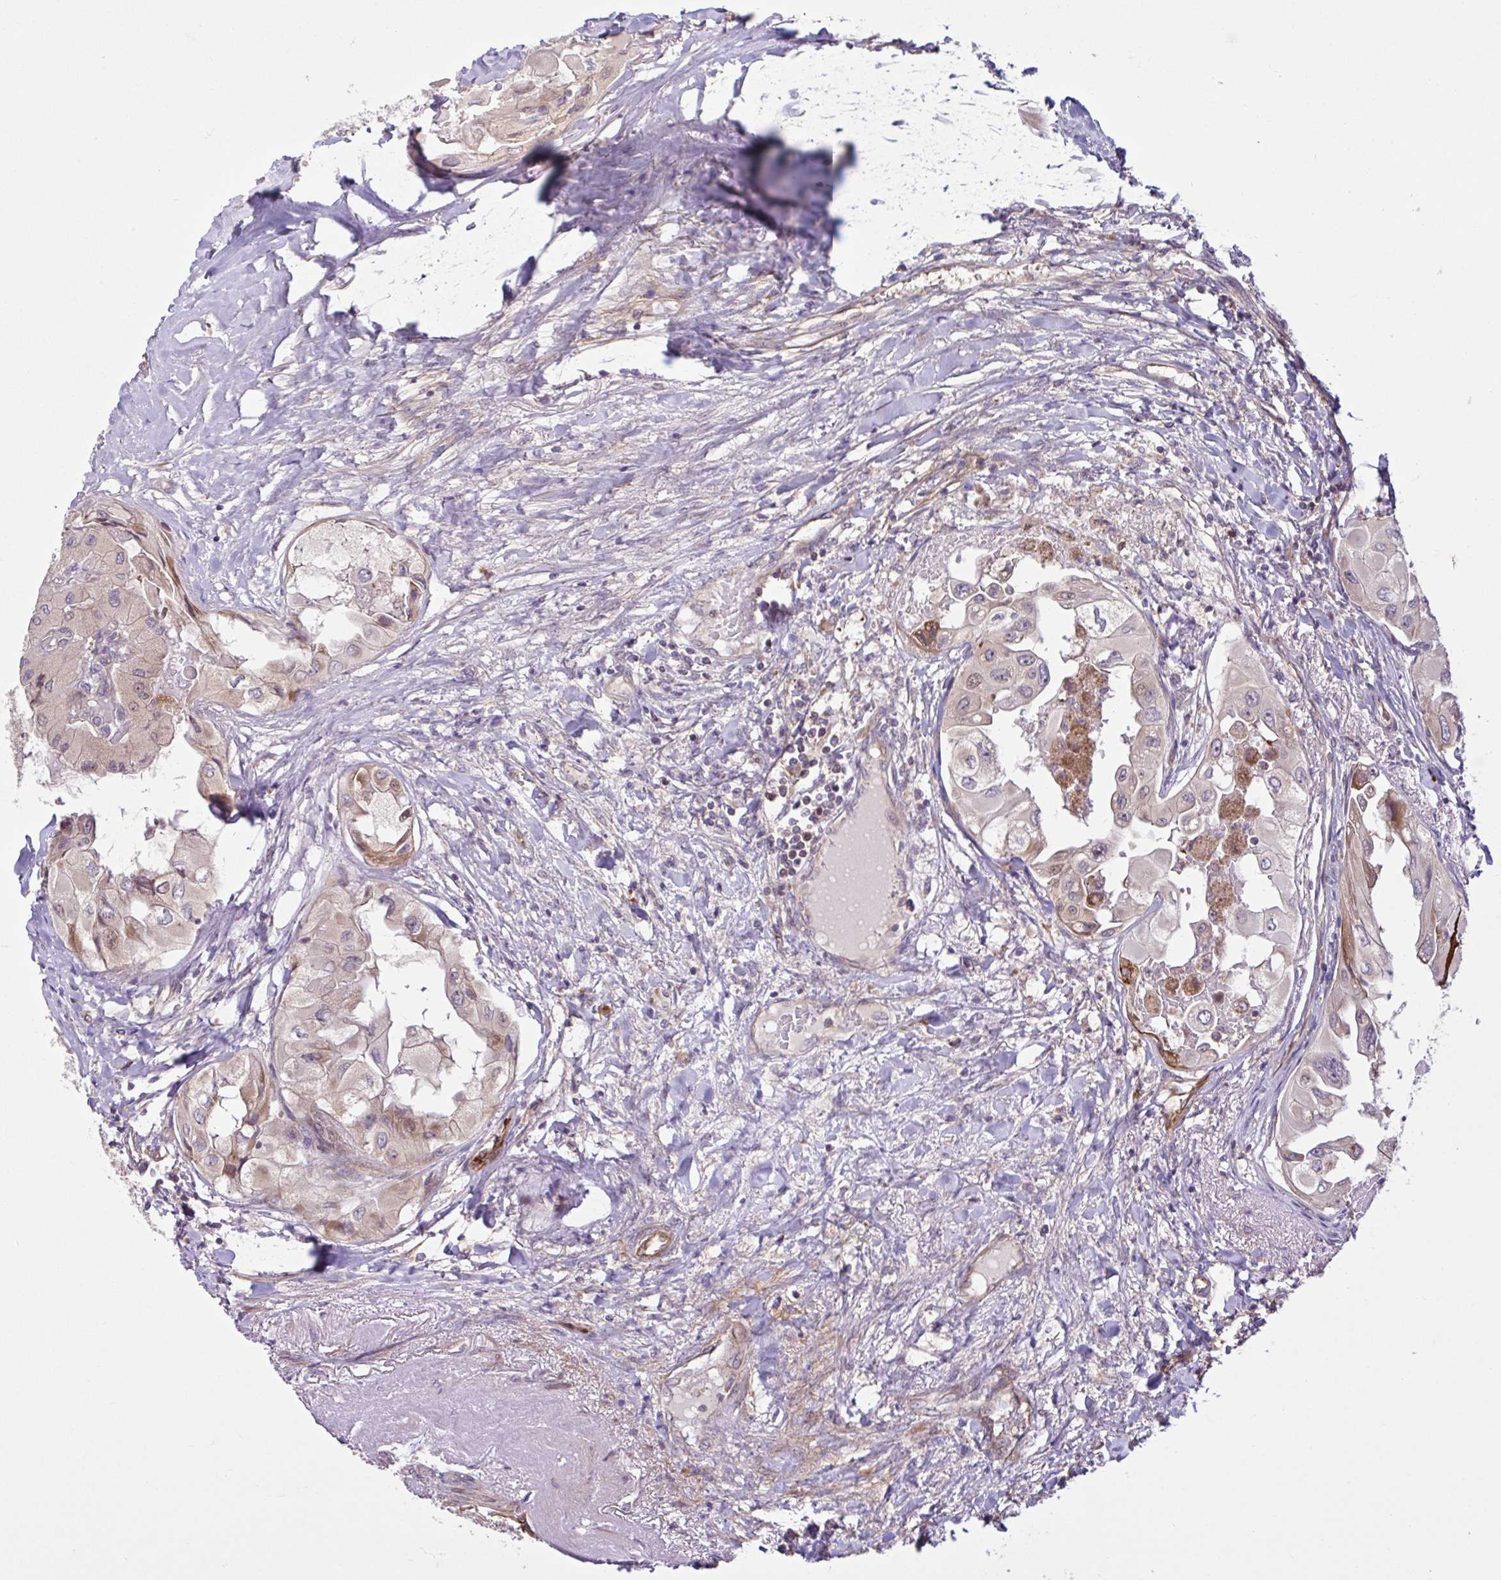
{"staining": {"intensity": "moderate", "quantity": "25%-75%", "location": "cytoplasmic/membranous"}, "tissue": "thyroid cancer", "cell_type": "Tumor cells", "image_type": "cancer", "snomed": [{"axis": "morphology", "description": "Normal tissue, NOS"}, {"axis": "morphology", "description": "Papillary adenocarcinoma, NOS"}, {"axis": "topography", "description": "Thyroid gland"}], "caption": "Thyroid papillary adenocarcinoma stained with IHC shows moderate cytoplasmic/membranous expression in approximately 25%-75% of tumor cells. The protein is shown in brown color, while the nuclei are stained blue.", "gene": "NTPCR", "patient": {"sex": "female", "age": 59}}